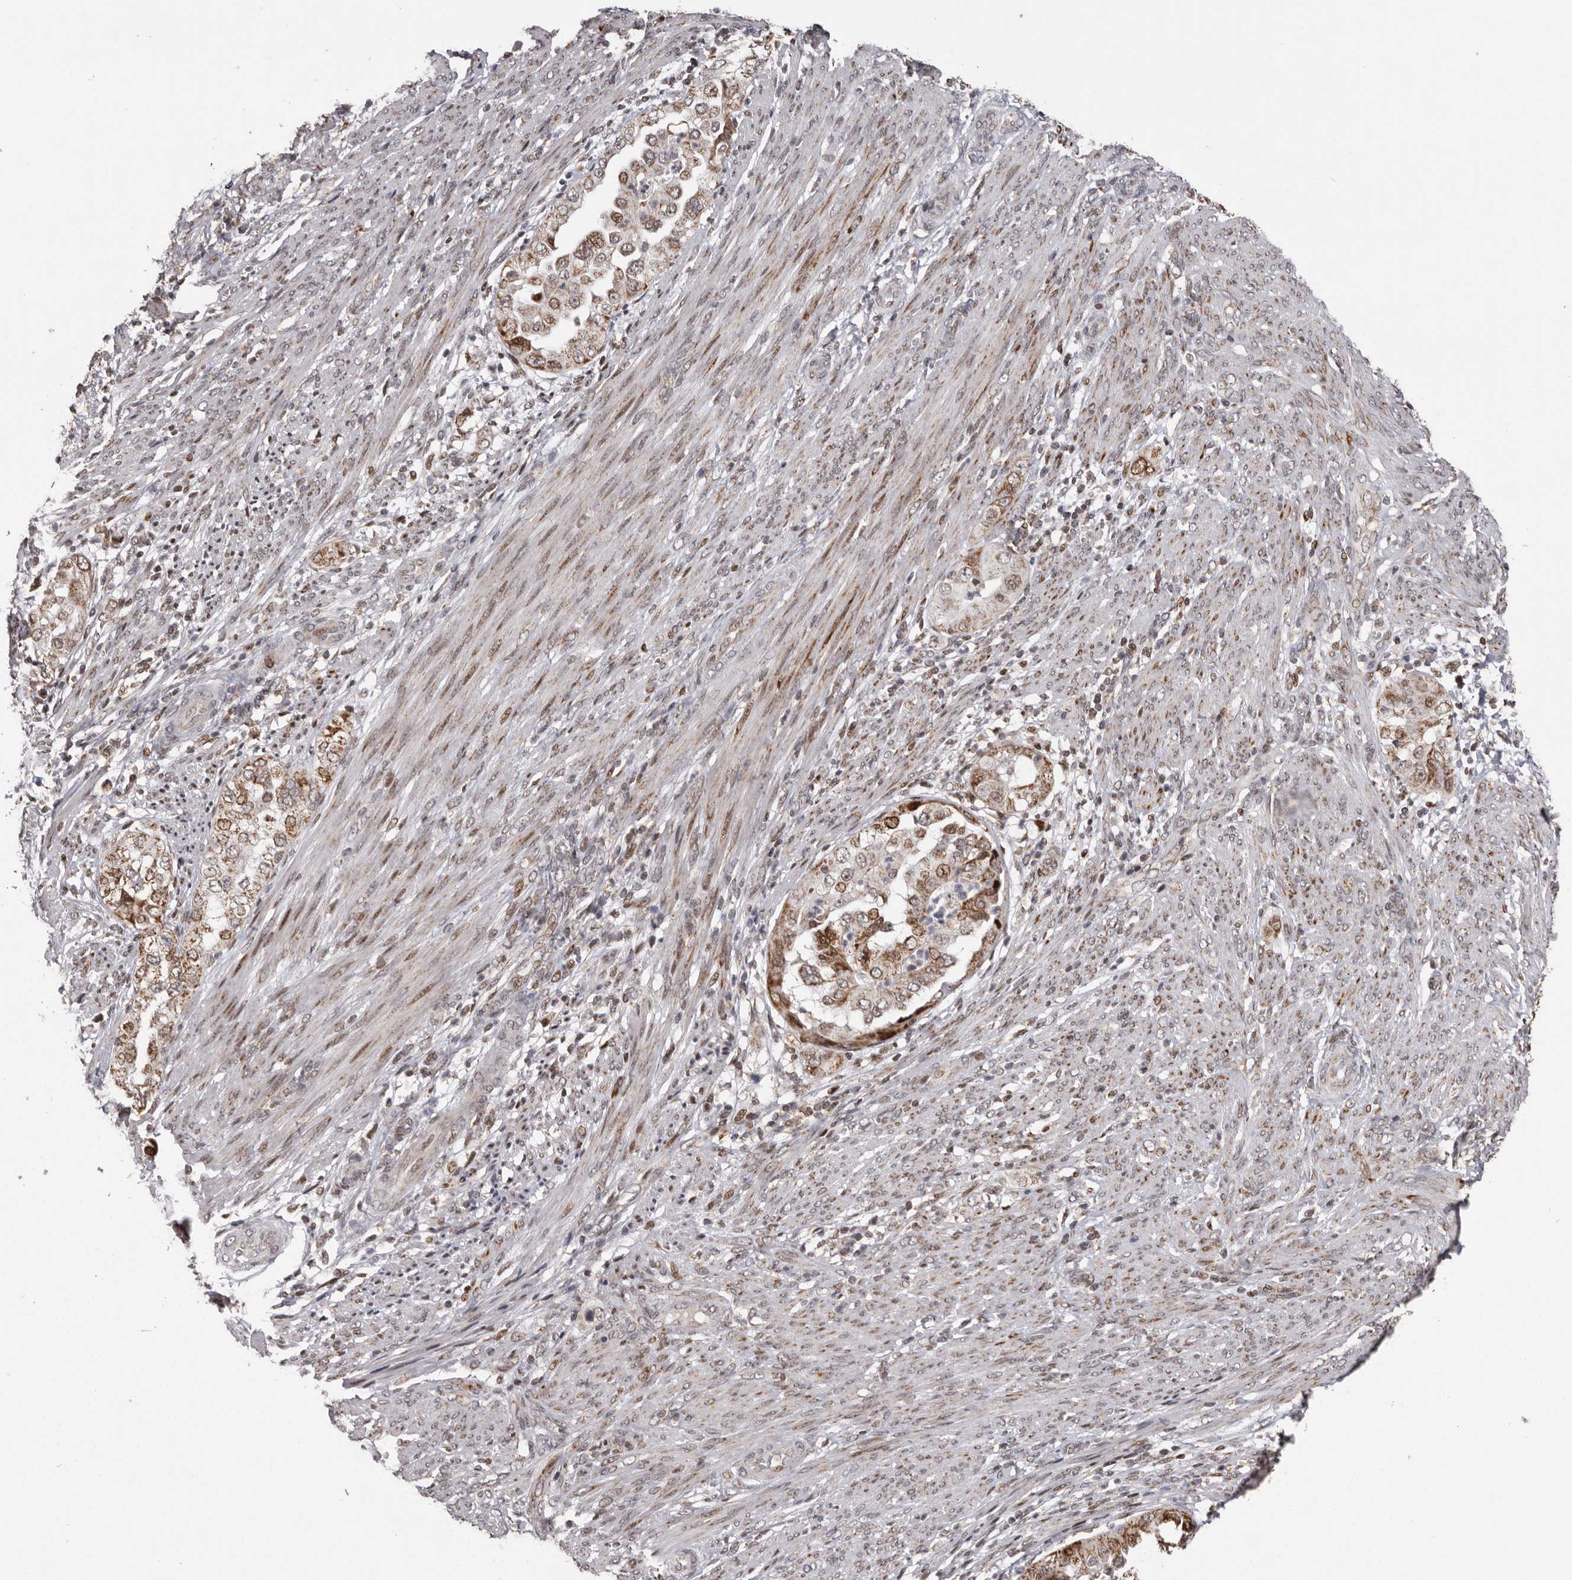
{"staining": {"intensity": "moderate", "quantity": ">75%", "location": "cytoplasmic/membranous"}, "tissue": "endometrial cancer", "cell_type": "Tumor cells", "image_type": "cancer", "snomed": [{"axis": "morphology", "description": "Adenocarcinoma, NOS"}, {"axis": "topography", "description": "Endometrium"}], "caption": "Protein staining of endometrial adenocarcinoma tissue displays moderate cytoplasmic/membranous expression in approximately >75% of tumor cells.", "gene": "C17orf99", "patient": {"sex": "female", "age": 85}}